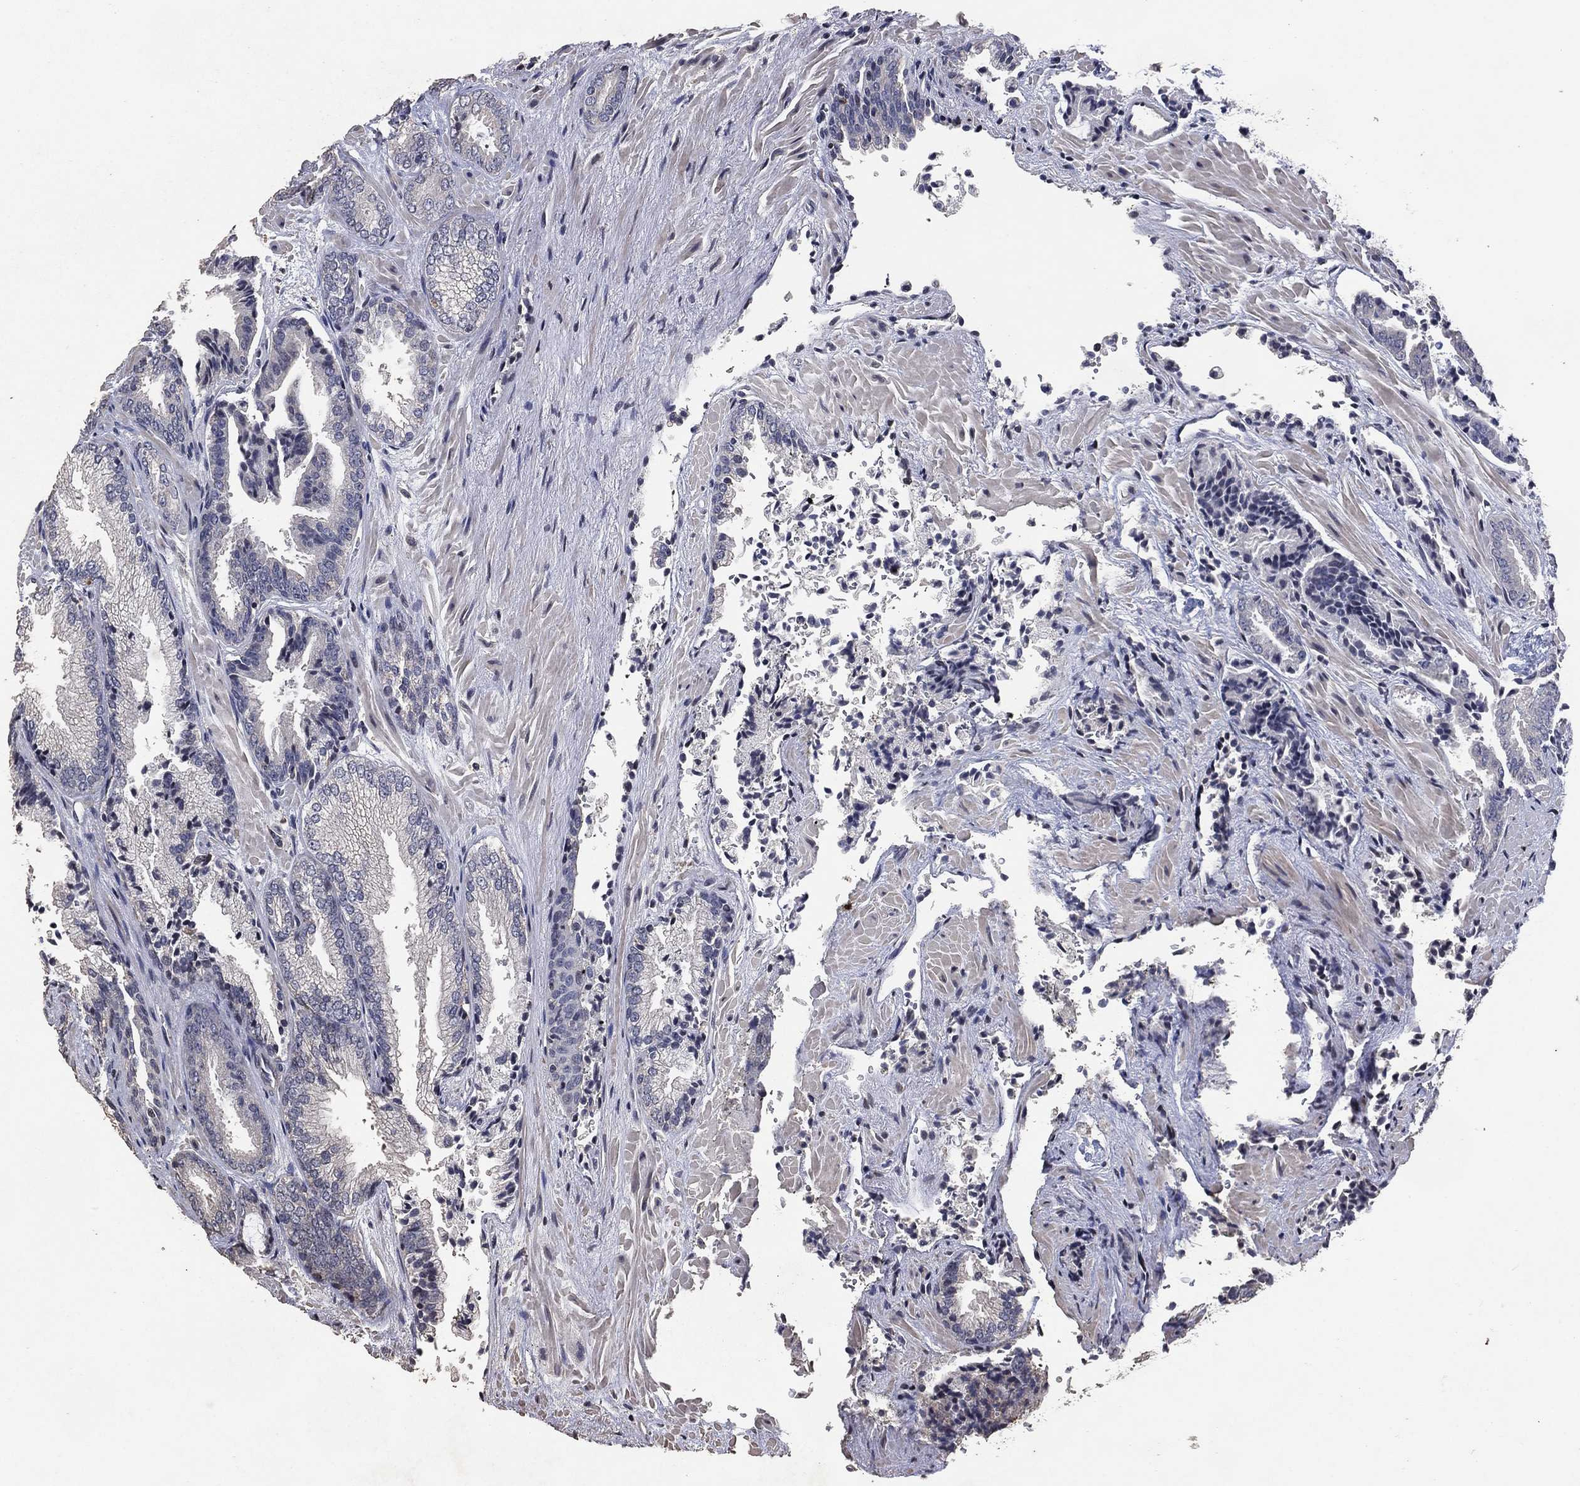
{"staining": {"intensity": "negative", "quantity": "none", "location": "none"}, "tissue": "prostate cancer", "cell_type": "Tumor cells", "image_type": "cancer", "snomed": [{"axis": "morphology", "description": "Adenocarcinoma, Low grade"}, {"axis": "topography", "description": "Prostate"}], "caption": "High magnification brightfield microscopy of prostate low-grade adenocarcinoma stained with DAB (3,3'-diaminobenzidine) (brown) and counterstained with hematoxylin (blue): tumor cells show no significant staining. Nuclei are stained in blue.", "gene": "ADPRHL1", "patient": {"sex": "male", "age": 68}}